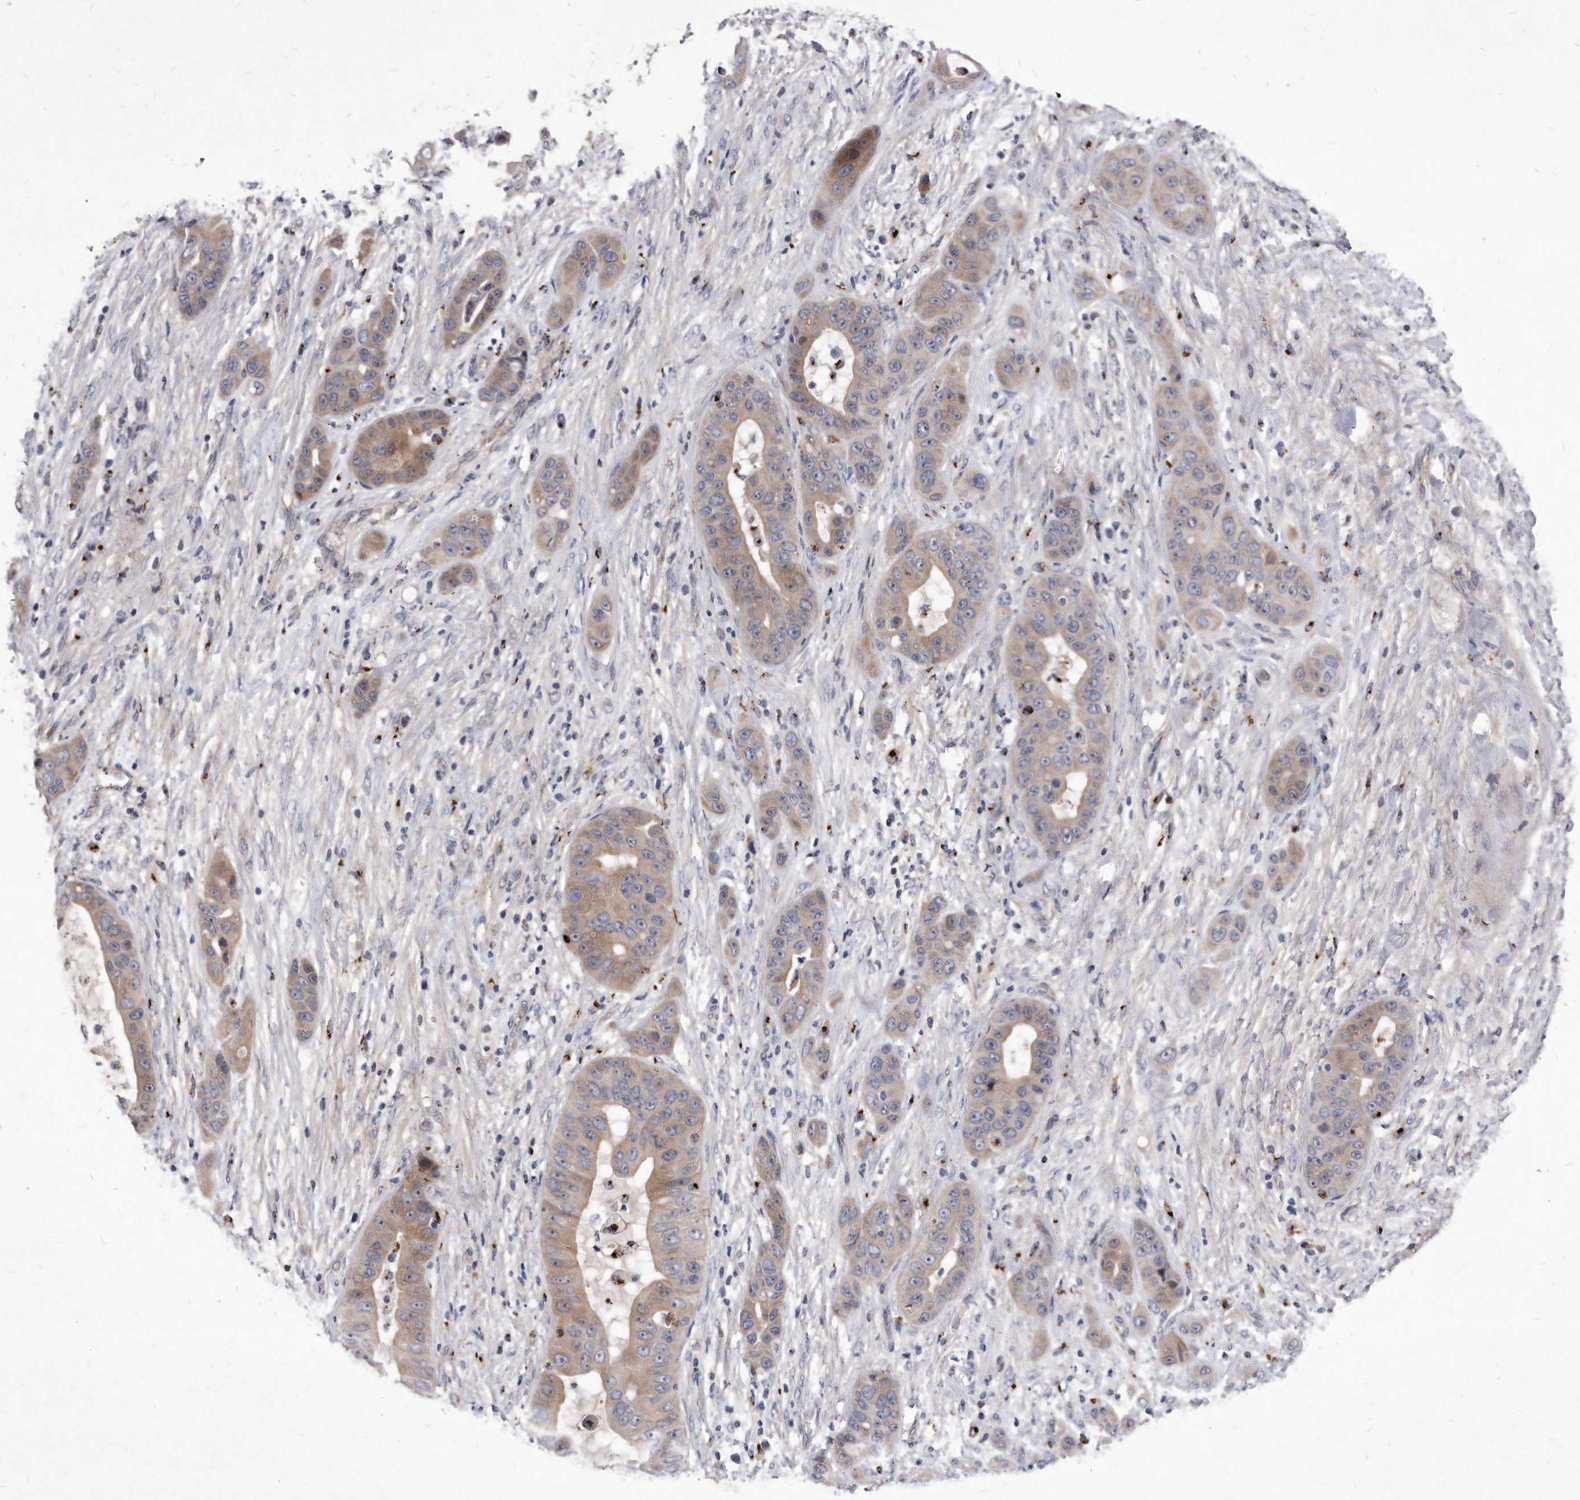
{"staining": {"intensity": "weak", "quantity": ">75%", "location": "cytoplasmic/membranous"}, "tissue": "liver cancer", "cell_type": "Tumor cells", "image_type": "cancer", "snomed": [{"axis": "morphology", "description": "Cholangiocarcinoma"}, {"axis": "topography", "description": "Liver"}], "caption": "Protein staining of cholangiocarcinoma (liver) tissue reveals weak cytoplasmic/membranous expression in about >75% of tumor cells.", "gene": "MGAT4A", "patient": {"sex": "female", "age": 52}}